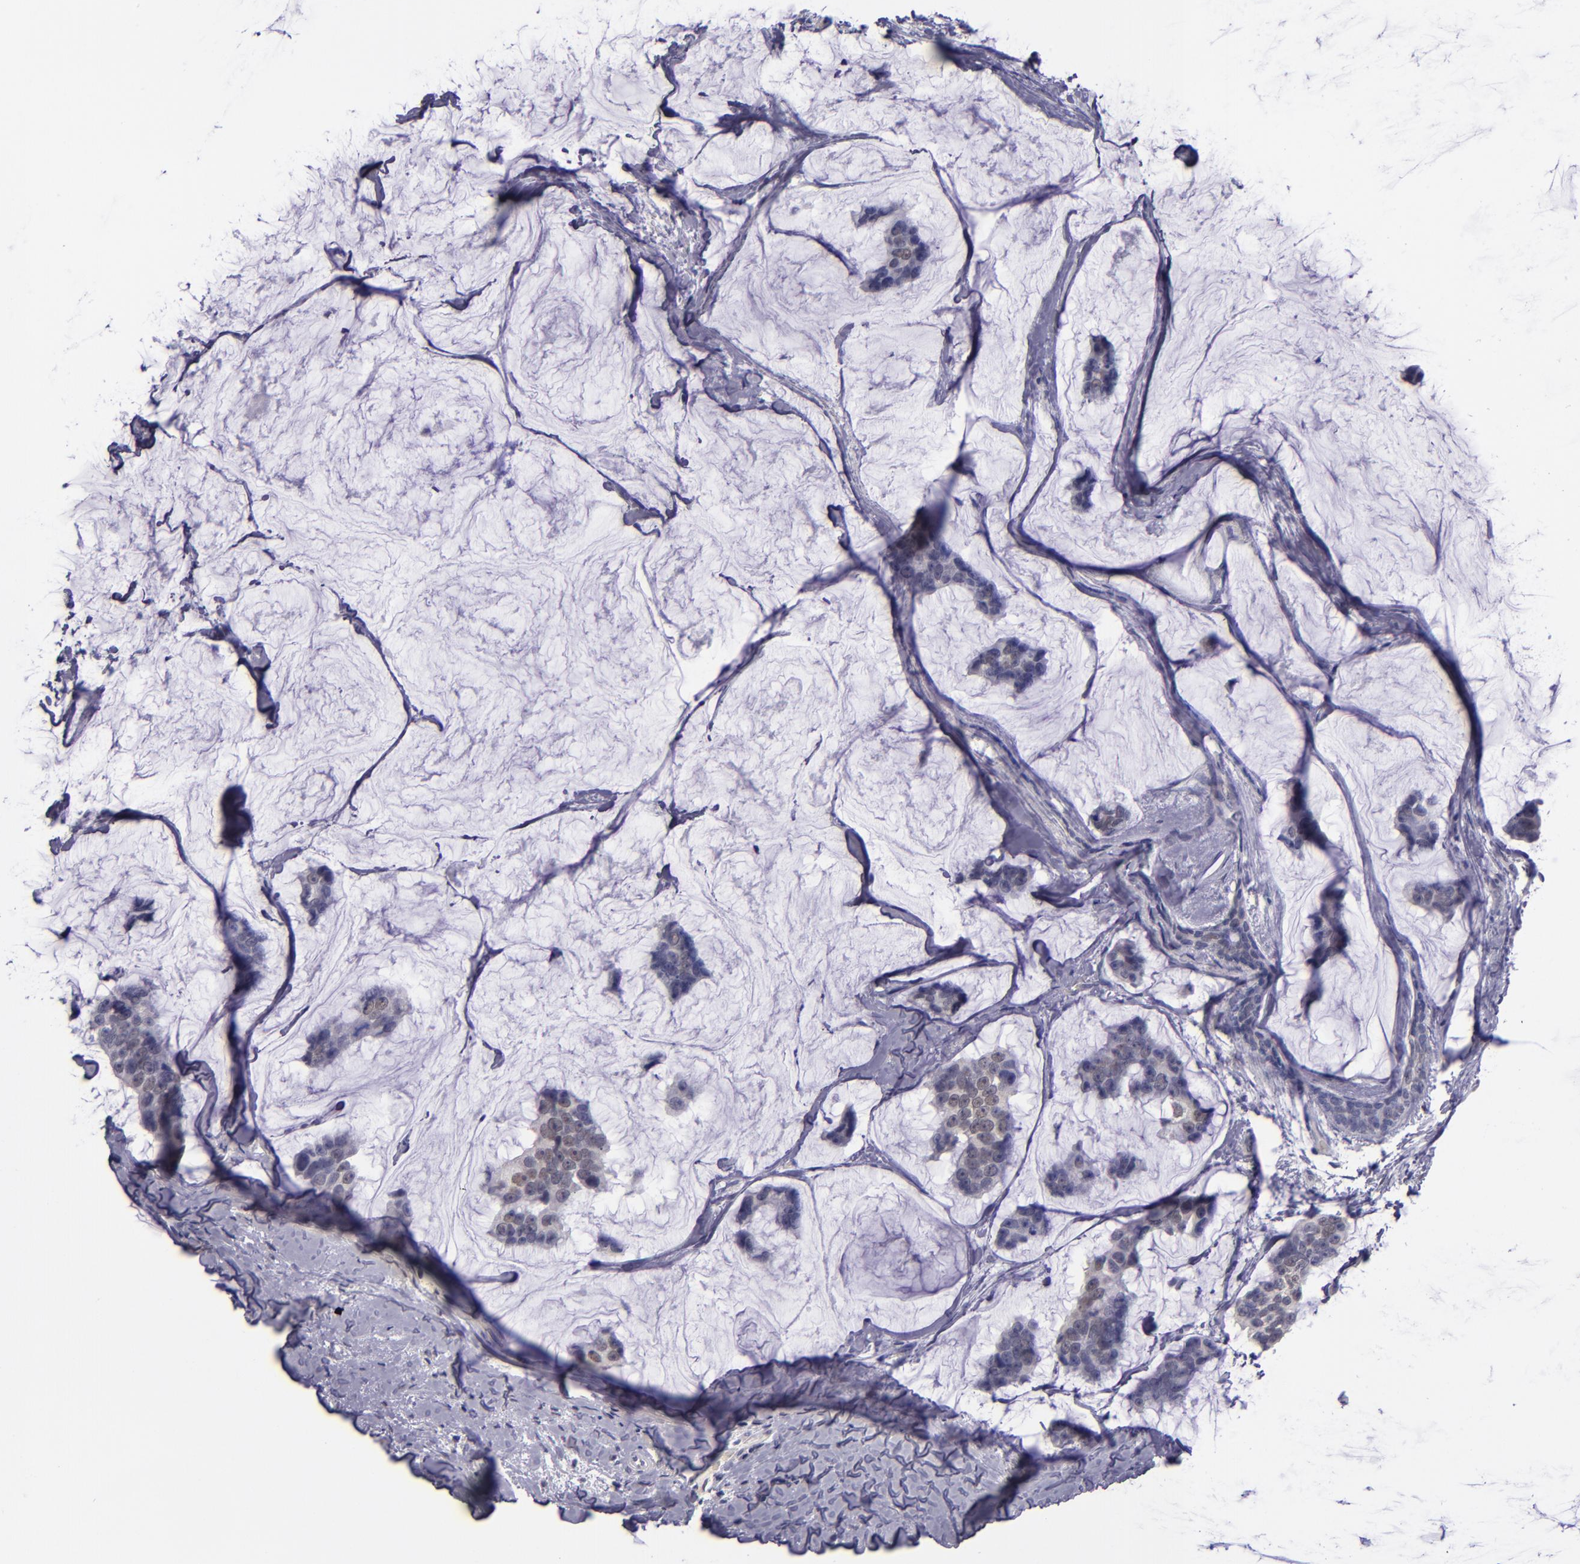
{"staining": {"intensity": "weak", "quantity": "<25%", "location": "nuclear"}, "tissue": "breast cancer", "cell_type": "Tumor cells", "image_type": "cancer", "snomed": [{"axis": "morphology", "description": "Normal tissue, NOS"}, {"axis": "morphology", "description": "Duct carcinoma"}, {"axis": "topography", "description": "Breast"}], "caption": "Immunohistochemistry (IHC) of infiltrating ductal carcinoma (breast) demonstrates no positivity in tumor cells.", "gene": "CEBPE", "patient": {"sex": "female", "age": 50}}